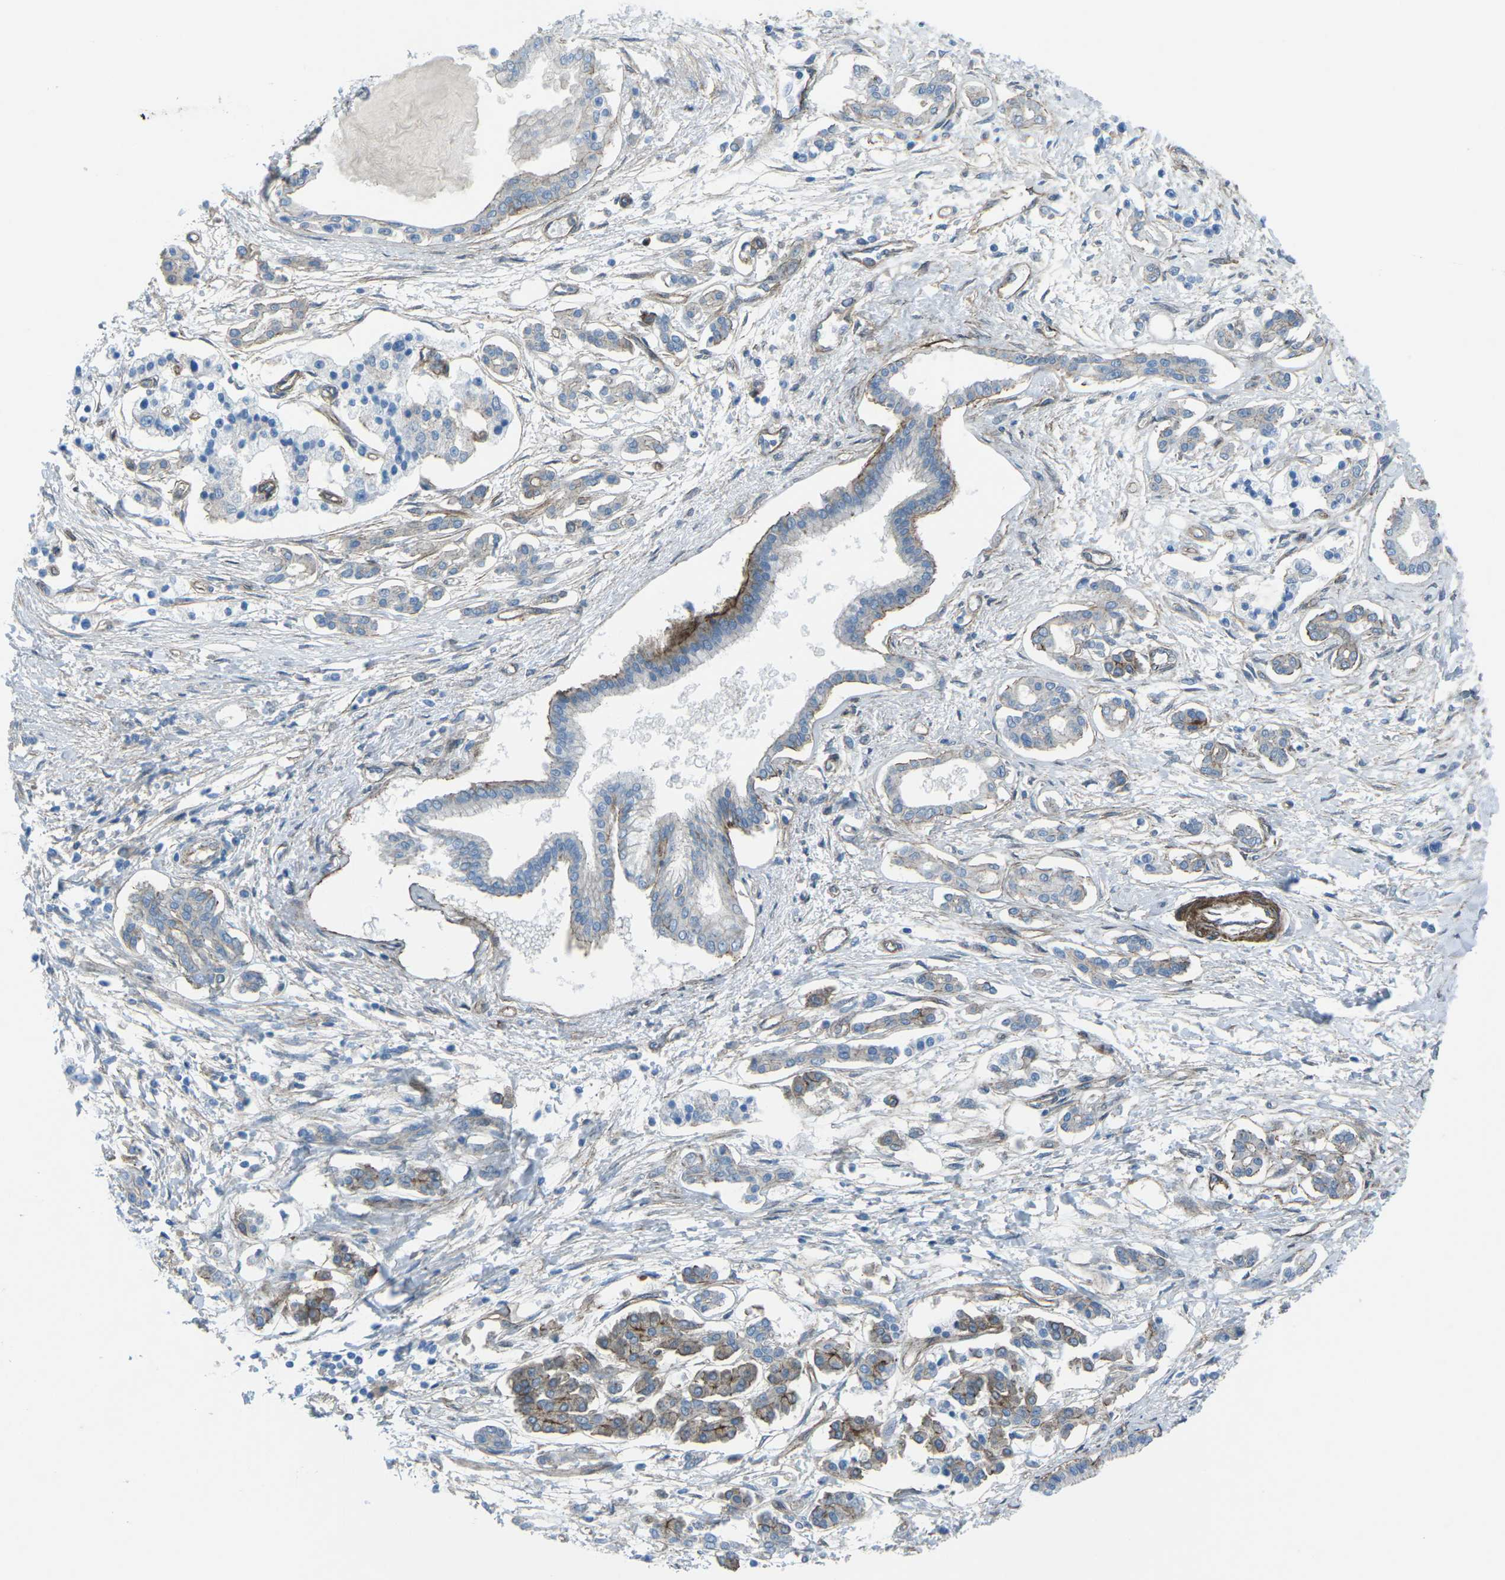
{"staining": {"intensity": "negative", "quantity": "none", "location": "none"}, "tissue": "pancreatic cancer", "cell_type": "Tumor cells", "image_type": "cancer", "snomed": [{"axis": "morphology", "description": "Adenocarcinoma, NOS"}, {"axis": "topography", "description": "Pancreas"}], "caption": "Human pancreatic adenocarcinoma stained for a protein using immunohistochemistry (IHC) displays no positivity in tumor cells.", "gene": "UTRN", "patient": {"sex": "male", "age": 56}}